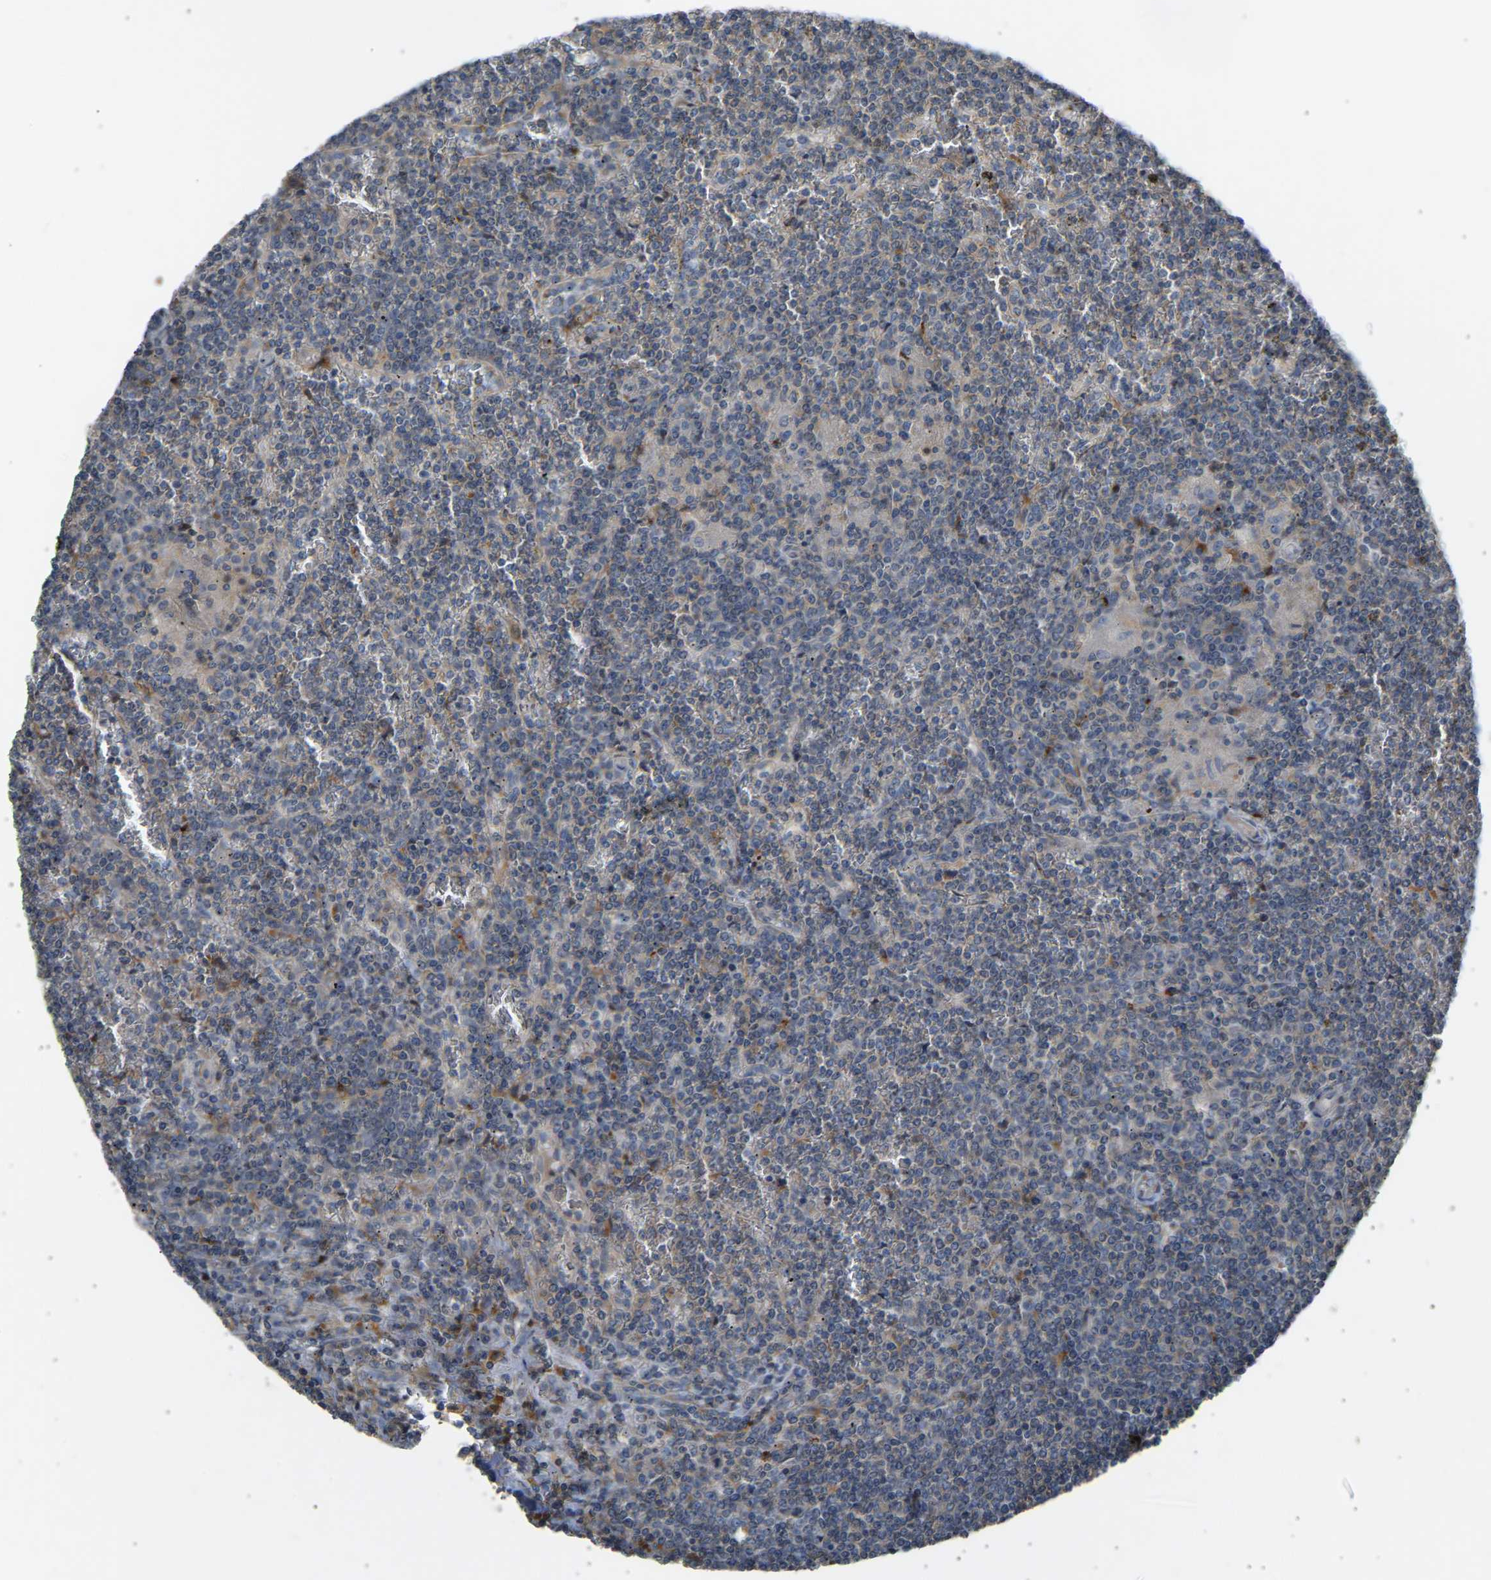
{"staining": {"intensity": "negative", "quantity": "none", "location": "none"}, "tissue": "lymphoma", "cell_type": "Tumor cells", "image_type": "cancer", "snomed": [{"axis": "morphology", "description": "Malignant lymphoma, non-Hodgkin's type, Low grade"}, {"axis": "topography", "description": "Spleen"}], "caption": "High power microscopy photomicrograph of an immunohistochemistry histopathology image of lymphoma, revealing no significant positivity in tumor cells.", "gene": "RGP1", "patient": {"sex": "female", "age": 19}}